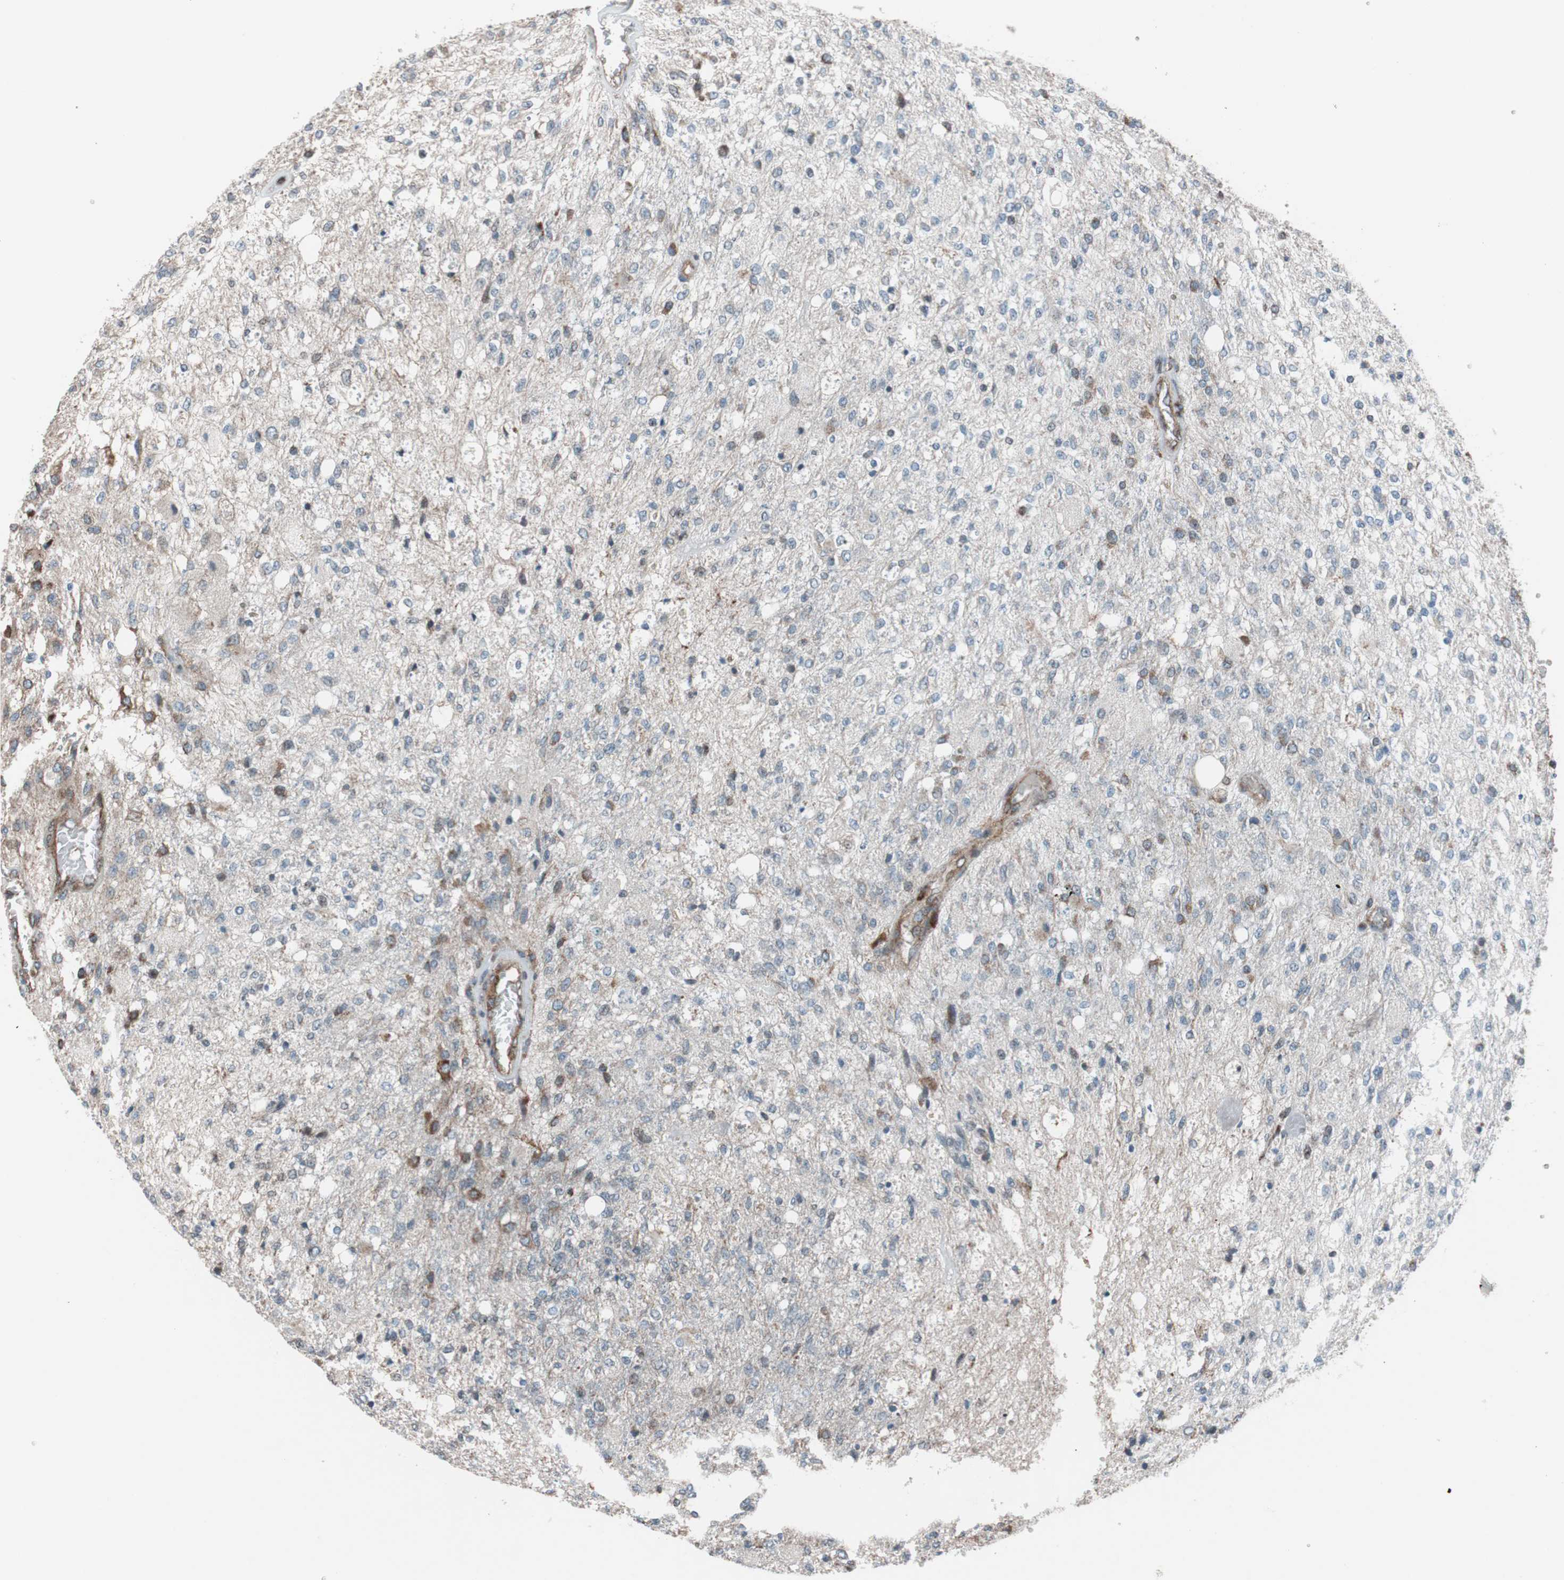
{"staining": {"intensity": "weak", "quantity": "<25%", "location": "cytoplasmic/membranous"}, "tissue": "glioma", "cell_type": "Tumor cells", "image_type": "cancer", "snomed": [{"axis": "morphology", "description": "Normal tissue, NOS"}, {"axis": "morphology", "description": "Glioma, malignant, High grade"}, {"axis": "topography", "description": "Cerebral cortex"}], "caption": "High power microscopy histopathology image of an immunohistochemistry (IHC) photomicrograph of high-grade glioma (malignant), revealing no significant staining in tumor cells.", "gene": "CCL14", "patient": {"sex": "male", "age": 77}}